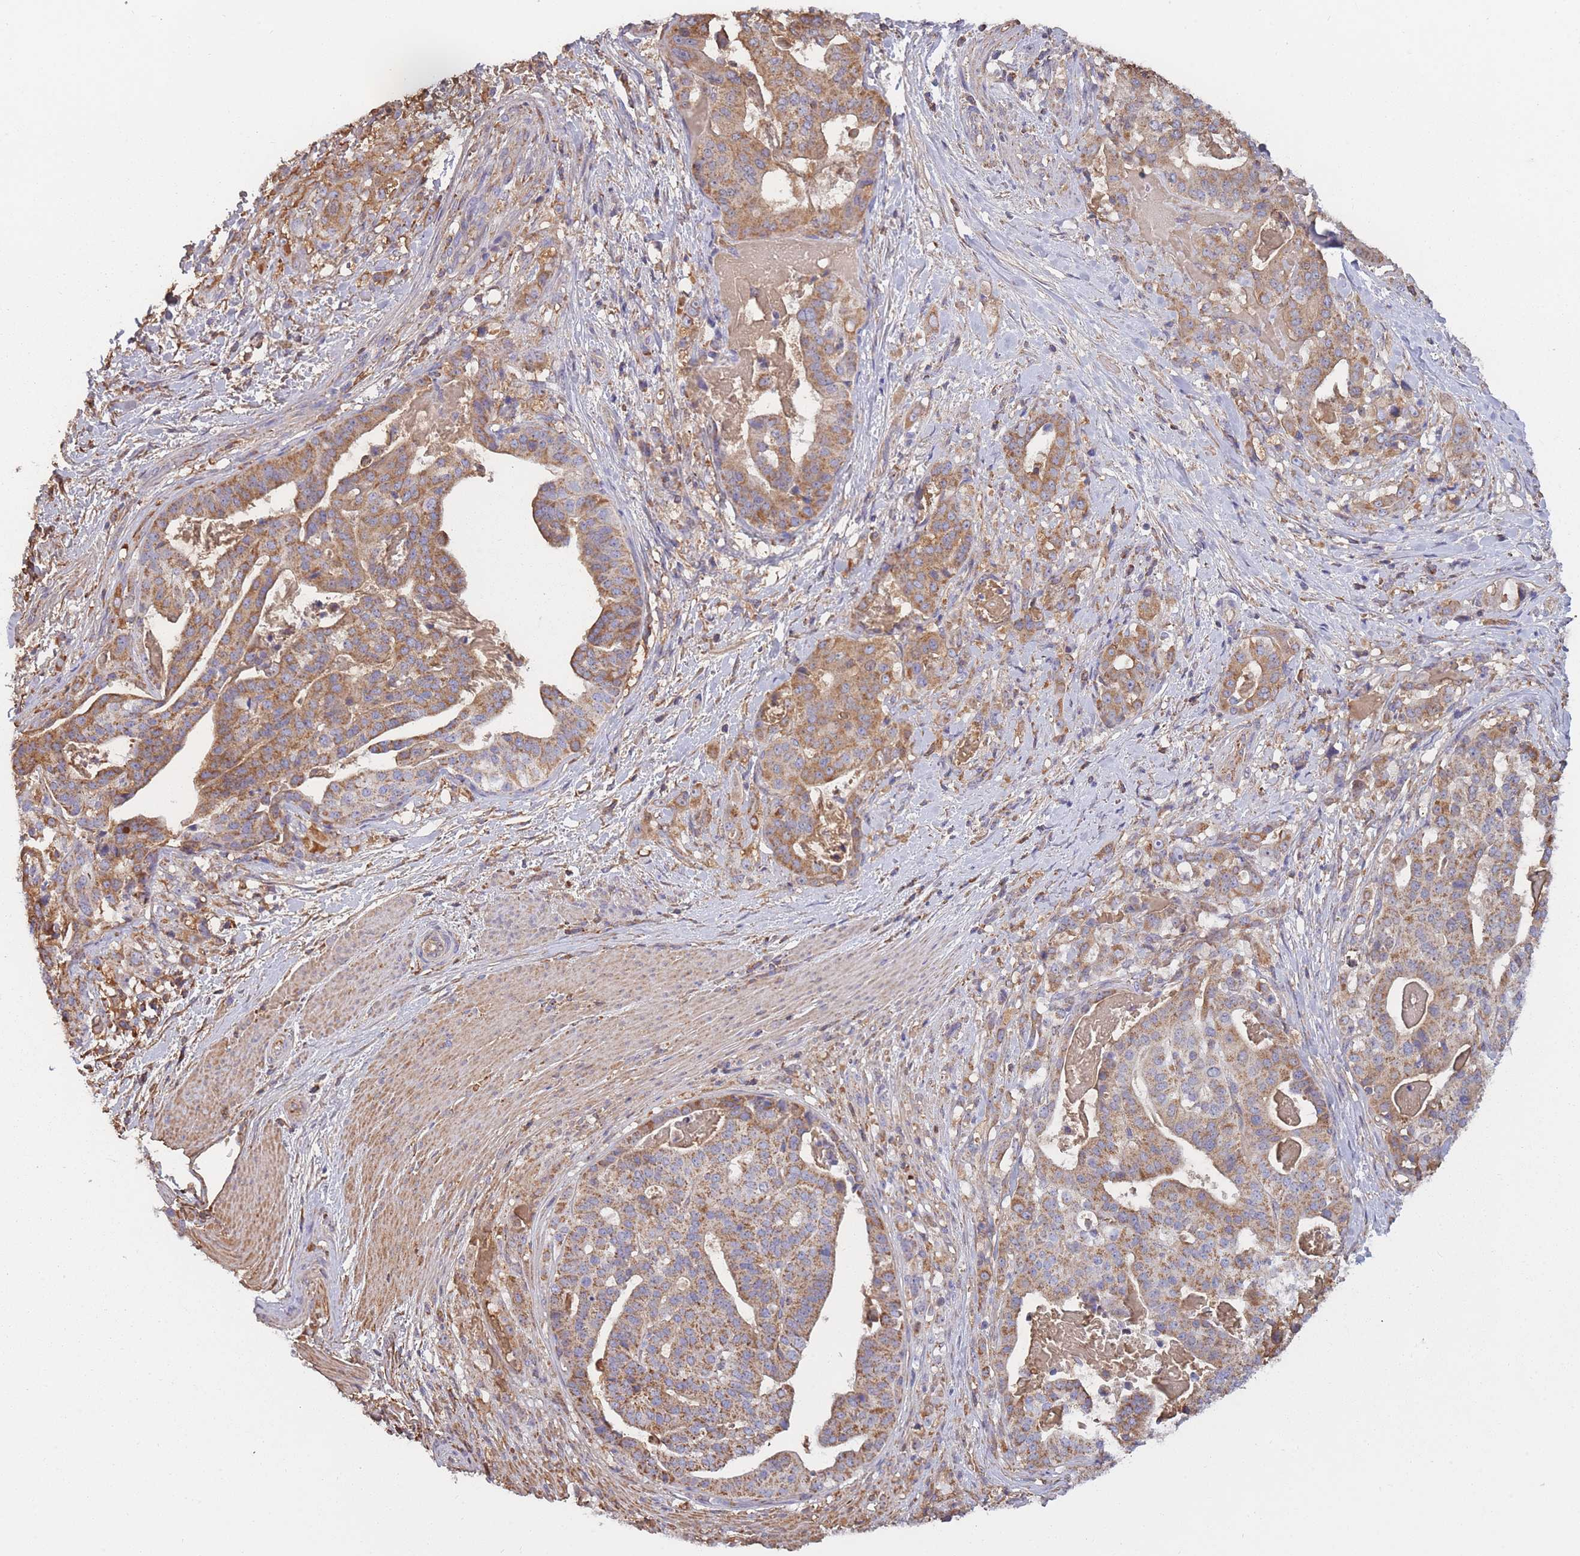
{"staining": {"intensity": "moderate", "quantity": ">75%", "location": "cytoplasmic/membranous"}, "tissue": "stomach cancer", "cell_type": "Tumor cells", "image_type": "cancer", "snomed": [{"axis": "morphology", "description": "Adenocarcinoma, NOS"}, {"axis": "topography", "description": "Stomach"}], "caption": "Adenocarcinoma (stomach) stained for a protein (brown) displays moderate cytoplasmic/membranous positive staining in about >75% of tumor cells.", "gene": "KAT2A", "patient": {"sex": "male", "age": 48}}